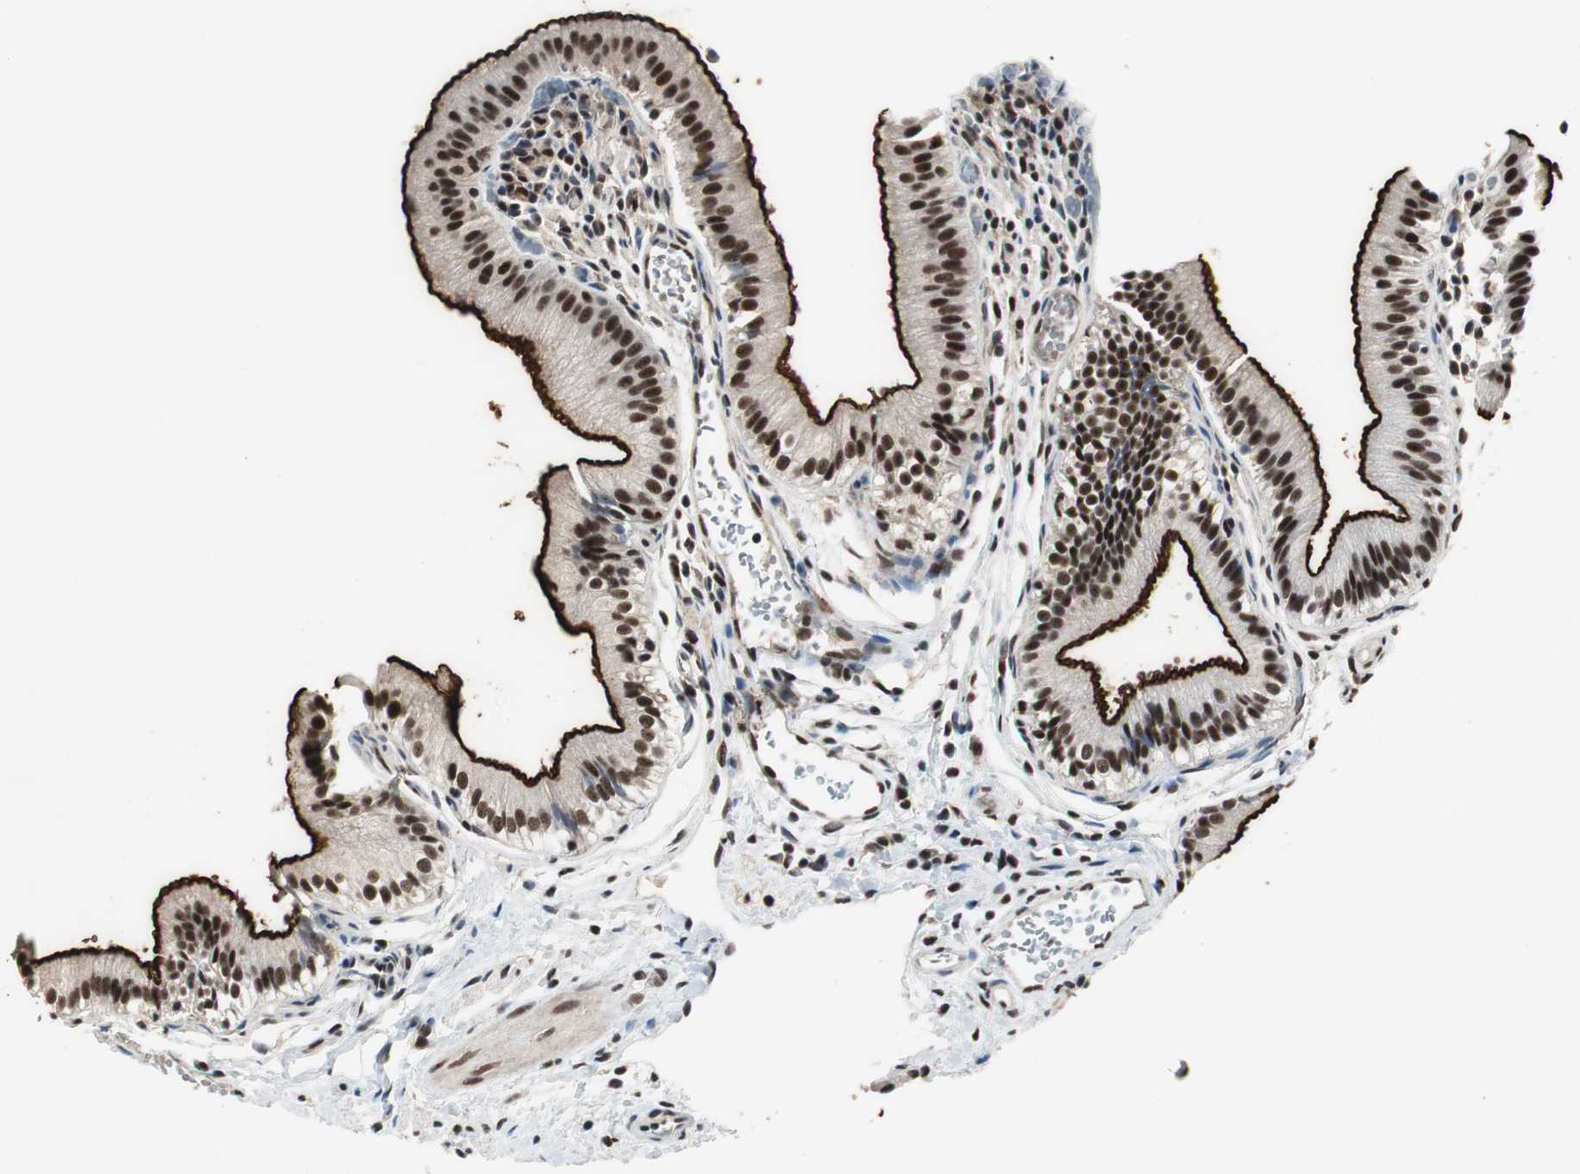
{"staining": {"intensity": "strong", "quantity": ">75%", "location": "cytoplasmic/membranous,nuclear"}, "tissue": "gallbladder", "cell_type": "Glandular cells", "image_type": "normal", "snomed": [{"axis": "morphology", "description": "Normal tissue, NOS"}, {"axis": "topography", "description": "Gallbladder"}], "caption": "A high-resolution photomicrograph shows immunohistochemistry (IHC) staining of unremarkable gallbladder, which shows strong cytoplasmic/membranous,nuclear expression in approximately >75% of glandular cells. The protein is shown in brown color, while the nuclei are stained blue.", "gene": "MKX", "patient": {"sex": "female", "age": 26}}